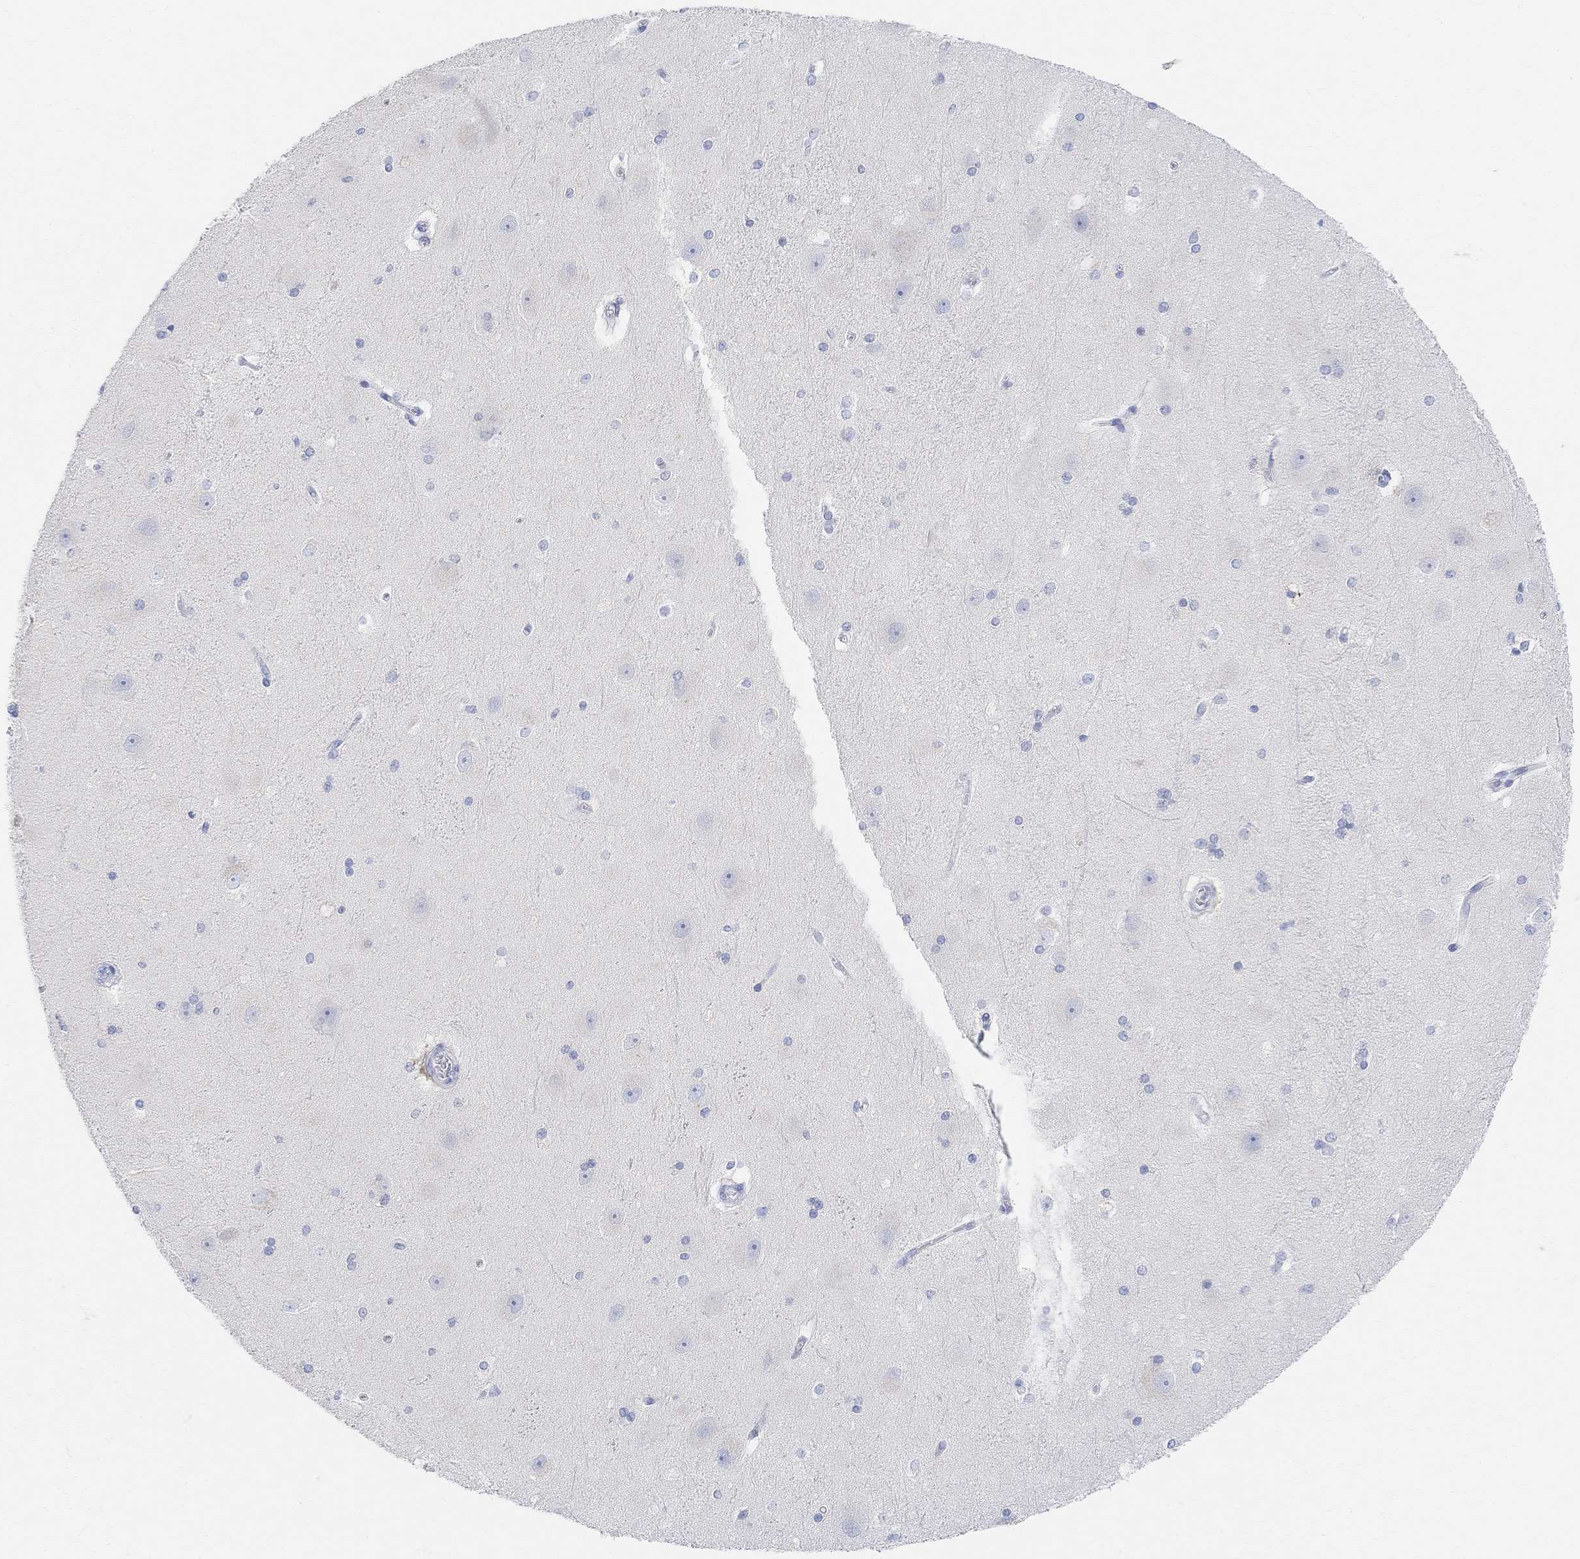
{"staining": {"intensity": "negative", "quantity": "none", "location": "none"}, "tissue": "hippocampus", "cell_type": "Glial cells", "image_type": "normal", "snomed": [{"axis": "morphology", "description": "Normal tissue, NOS"}, {"axis": "topography", "description": "Cerebral cortex"}, {"axis": "topography", "description": "Hippocampus"}], "caption": "Glial cells show no significant protein staining in benign hippocampus. The staining was performed using DAB to visualize the protein expression in brown, while the nuclei were stained in blue with hematoxylin (Magnification: 20x).", "gene": "RETNLB", "patient": {"sex": "female", "age": 19}}